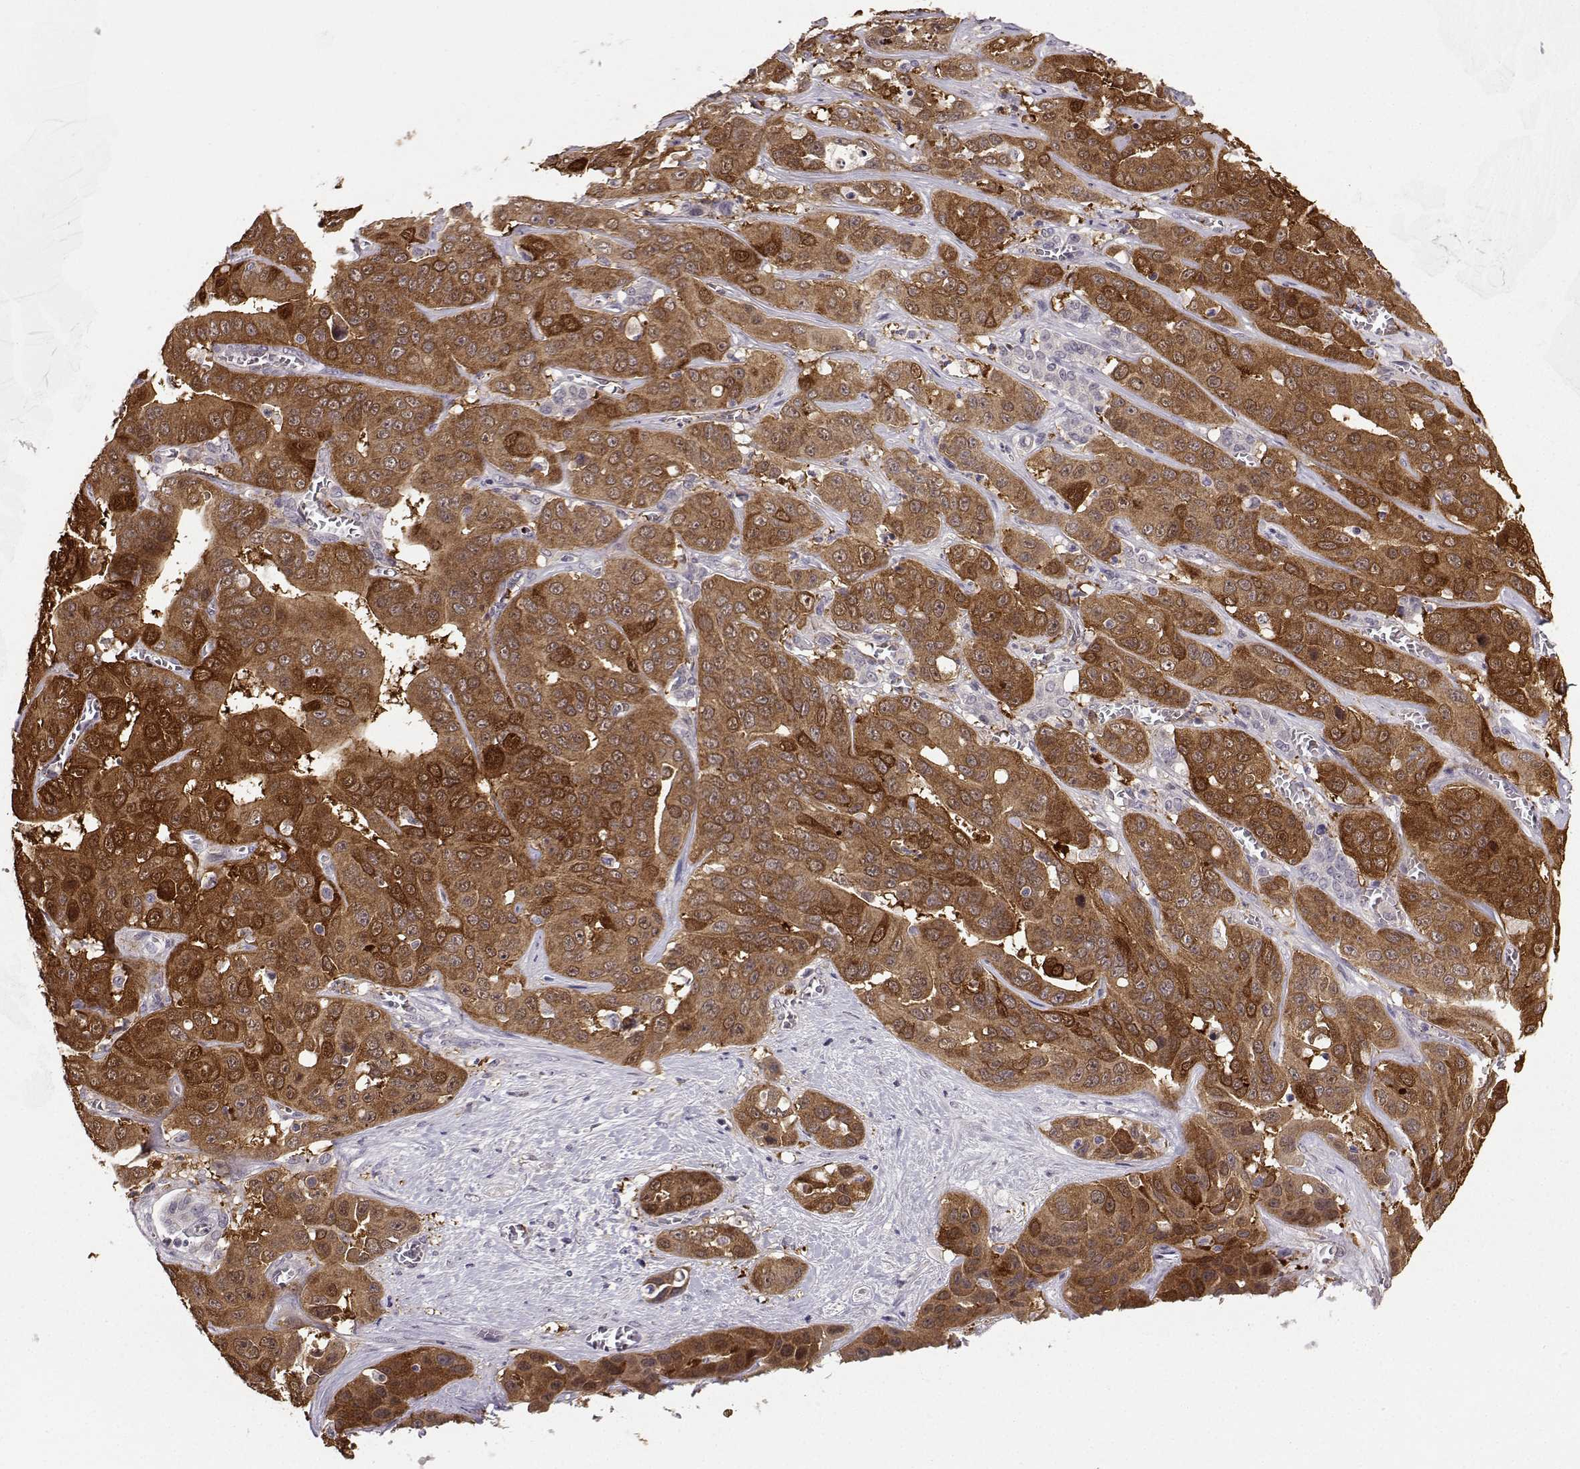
{"staining": {"intensity": "strong", "quantity": ">75%", "location": "cytoplasmic/membranous"}, "tissue": "liver cancer", "cell_type": "Tumor cells", "image_type": "cancer", "snomed": [{"axis": "morphology", "description": "Cholangiocarcinoma"}, {"axis": "topography", "description": "Liver"}], "caption": "Immunohistochemistry (IHC) staining of liver cholangiocarcinoma, which displays high levels of strong cytoplasmic/membranous expression in approximately >75% of tumor cells indicating strong cytoplasmic/membranous protein staining. The staining was performed using DAB (brown) for protein detection and nuclei were counterstained in hematoxylin (blue).", "gene": "NQO1", "patient": {"sex": "female", "age": 52}}